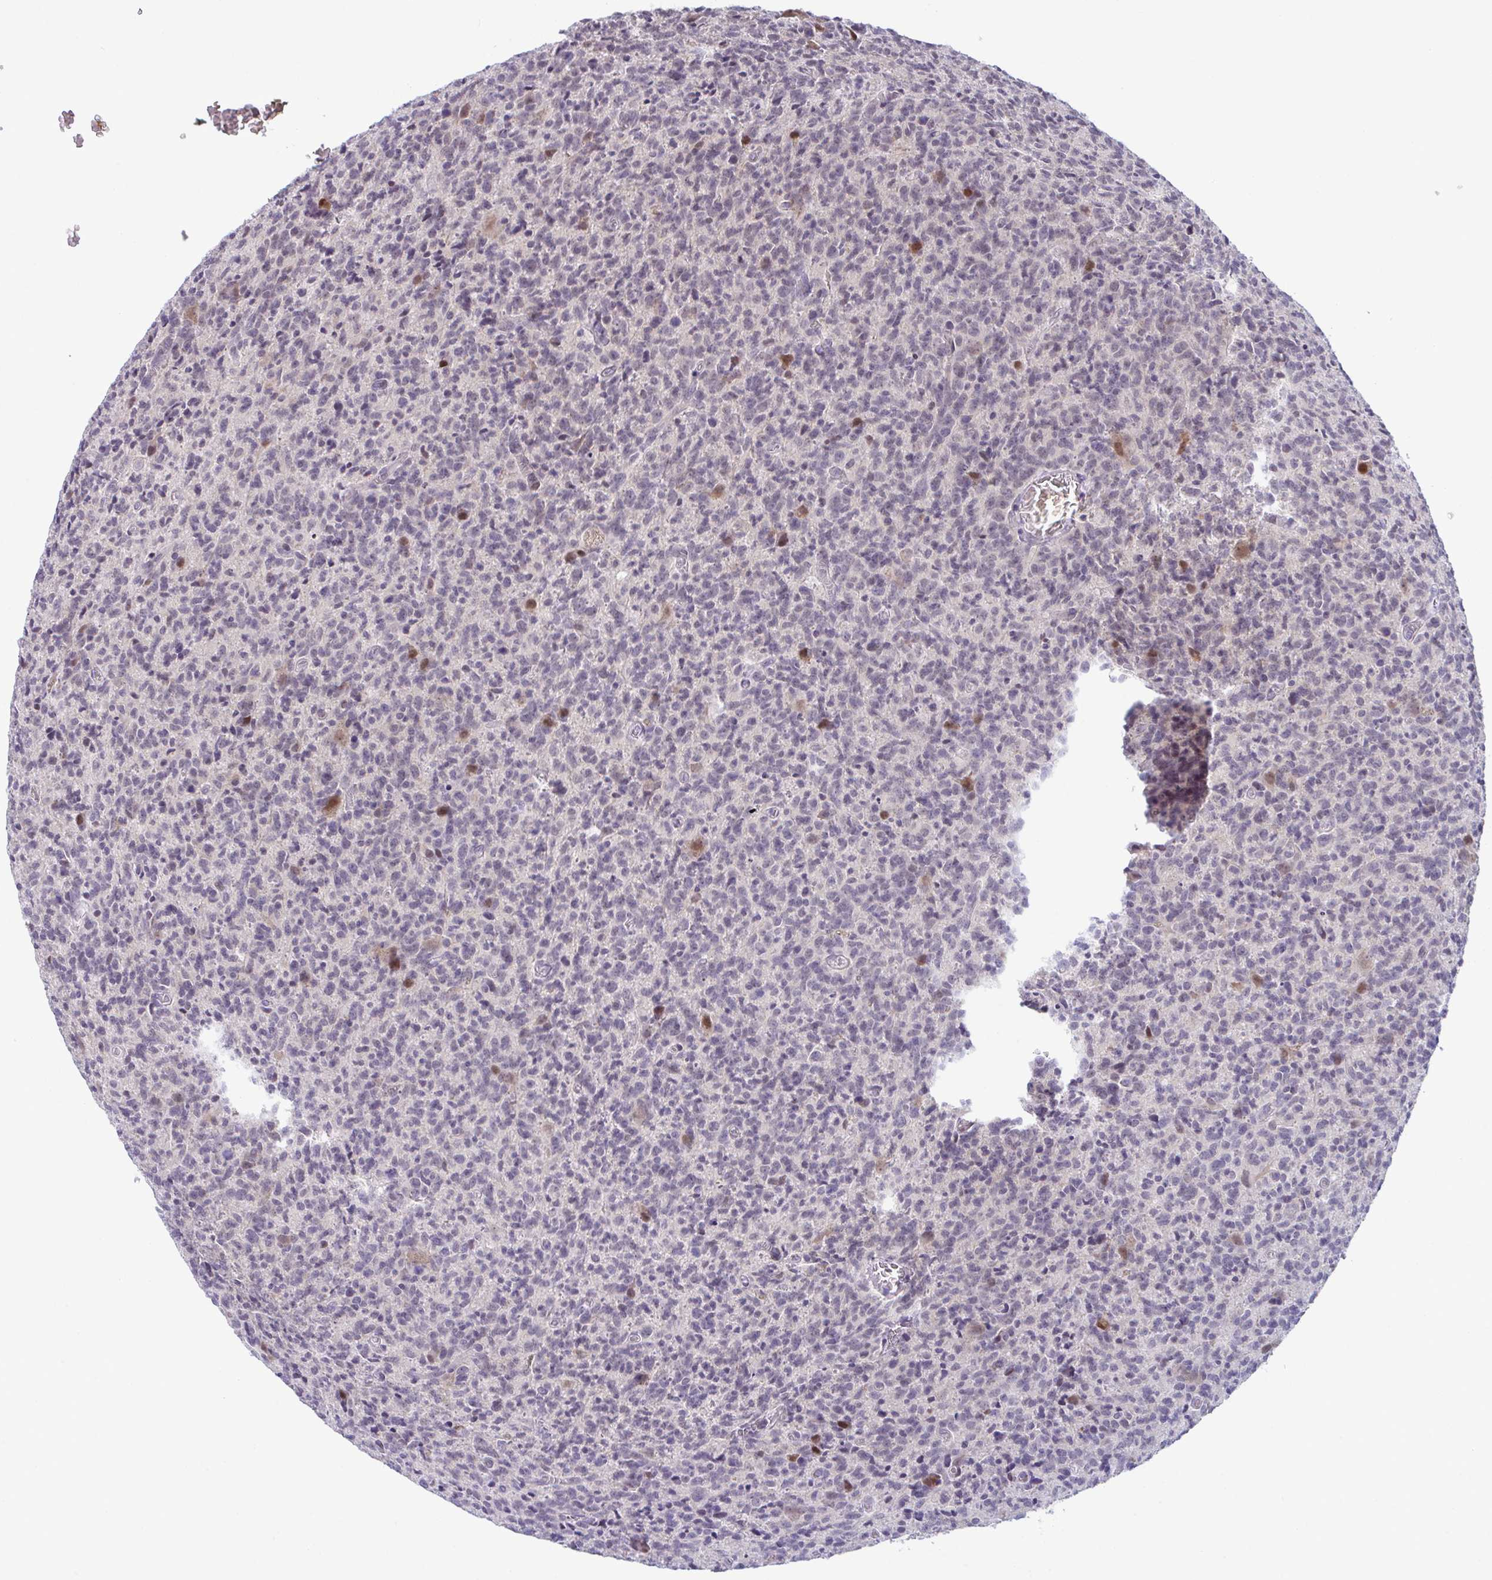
{"staining": {"intensity": "moderate", "quantity": "<25%", "location": "nuclear"}, "tissue": "glioma", "cell_type": "Tumor cells", "image_type": "cancer", "snomed": [{"axis": "morphology", "description": "Glioma, malignant, High grade"}, {"axis": "topography", "description": "Brain"}], "caption": "Immunohistochemical staining of human glioma shows low levels of moderate nuclear protein staining in approximately <25% of tumor cells.", "gene": "USP35", "patient": {"sex": "male", "age": 76}}